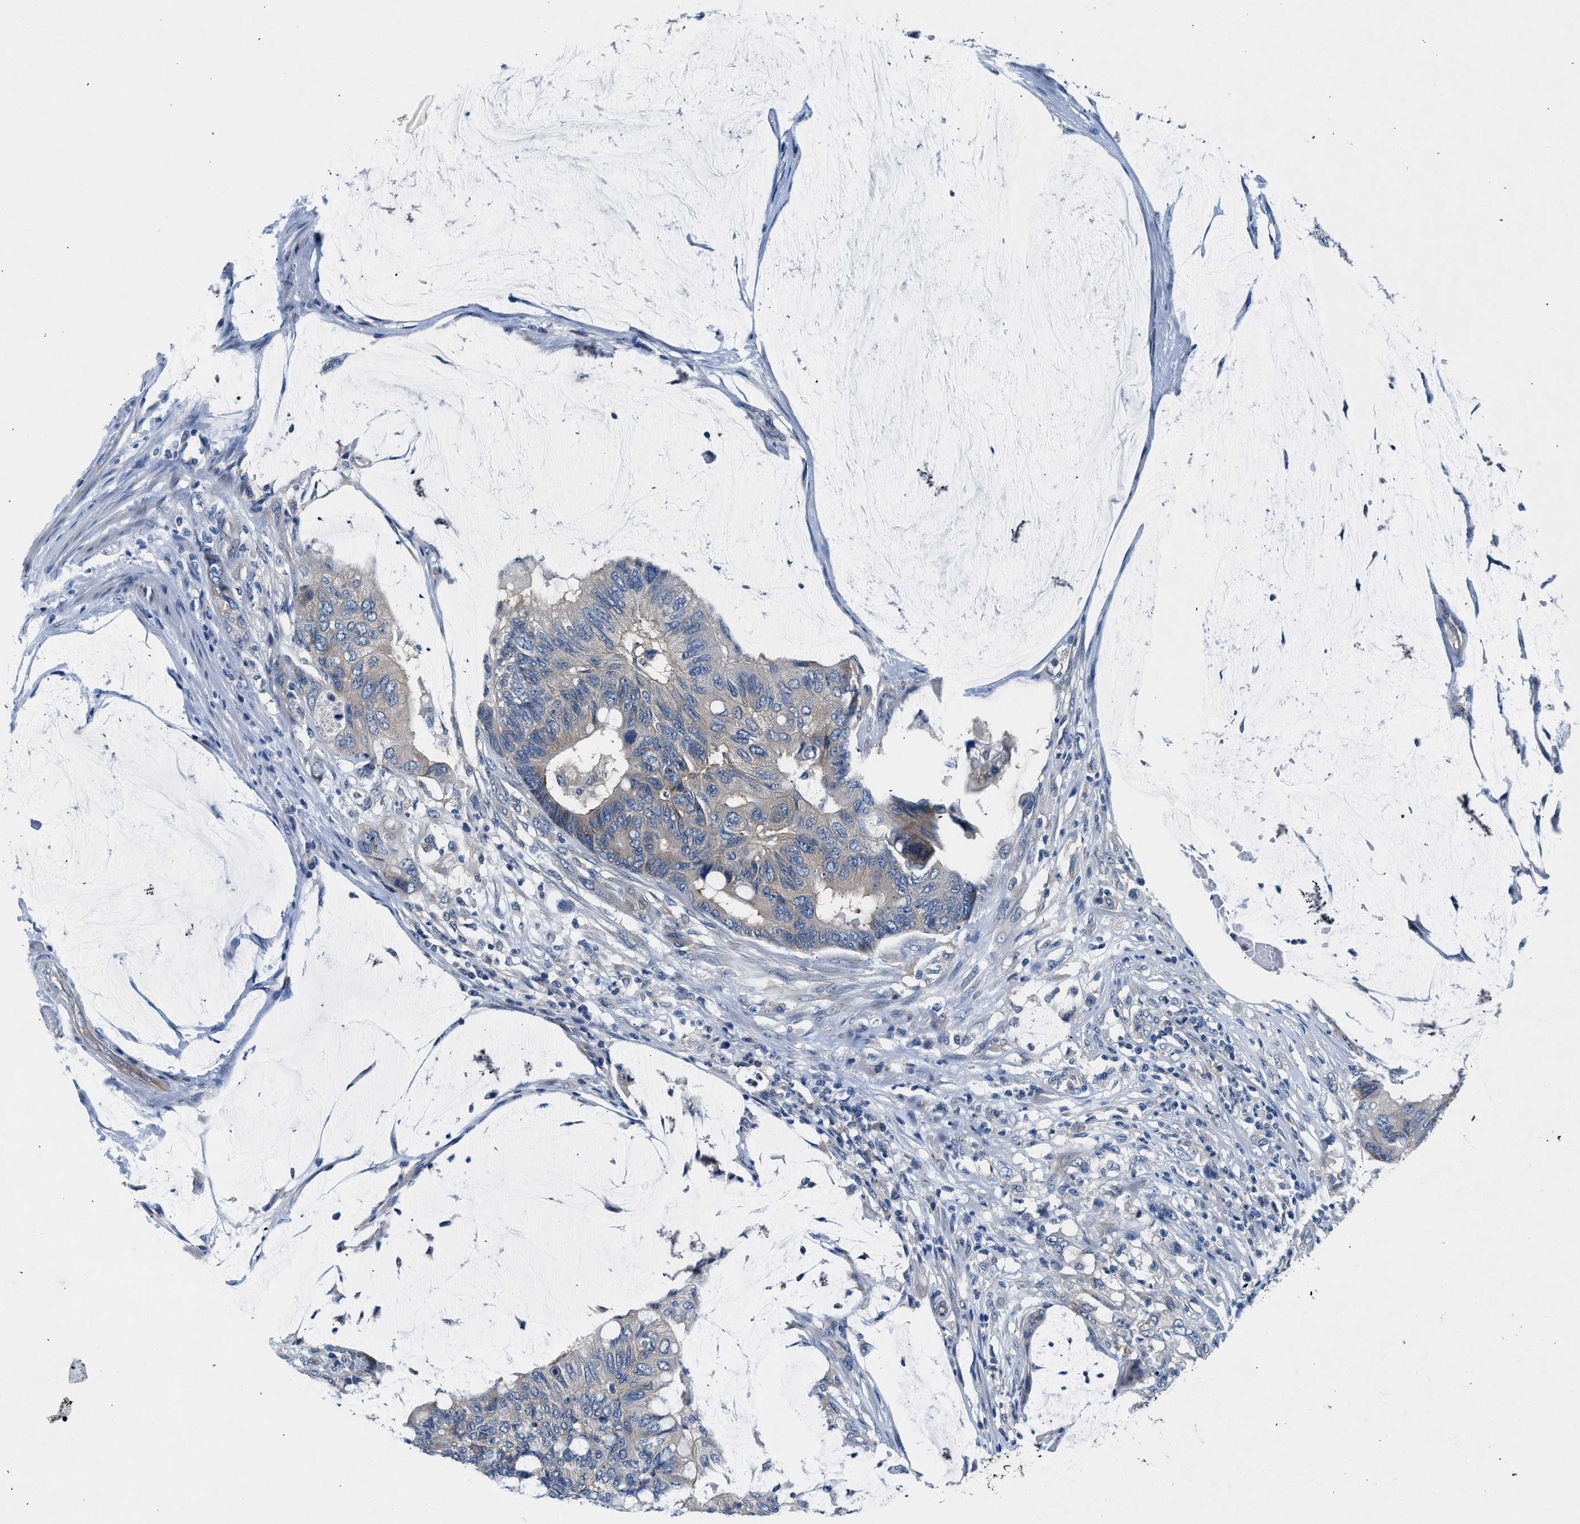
{"staining": {"intensity": "moderate", "quantity": "<25%", "location": "cytoplasmic/membranous"}, "tissue": "colorectal cancer", "cell_type": "Tumor cells", "image_type": "cancer", "snomed": [{"axis": "morphology", "description": "Normal tissue, NOS"}, {"axis": "morphology", "description": "Adenocarcinoma, NOS"}, {"axis": "topography", "description": "Rectum"}], "caption": "A low amount of moderate cytoplasmic/membranous staining is identified in about <25% of tumor cells in colorectal cancer tissue. The protein of interest is stained brown, and the nuclei are stained in blue (DAB IHC with brightfield microscopy, high magnification).", "gene": "COPS2", "patient": {"sex": "male", "age": 92}}